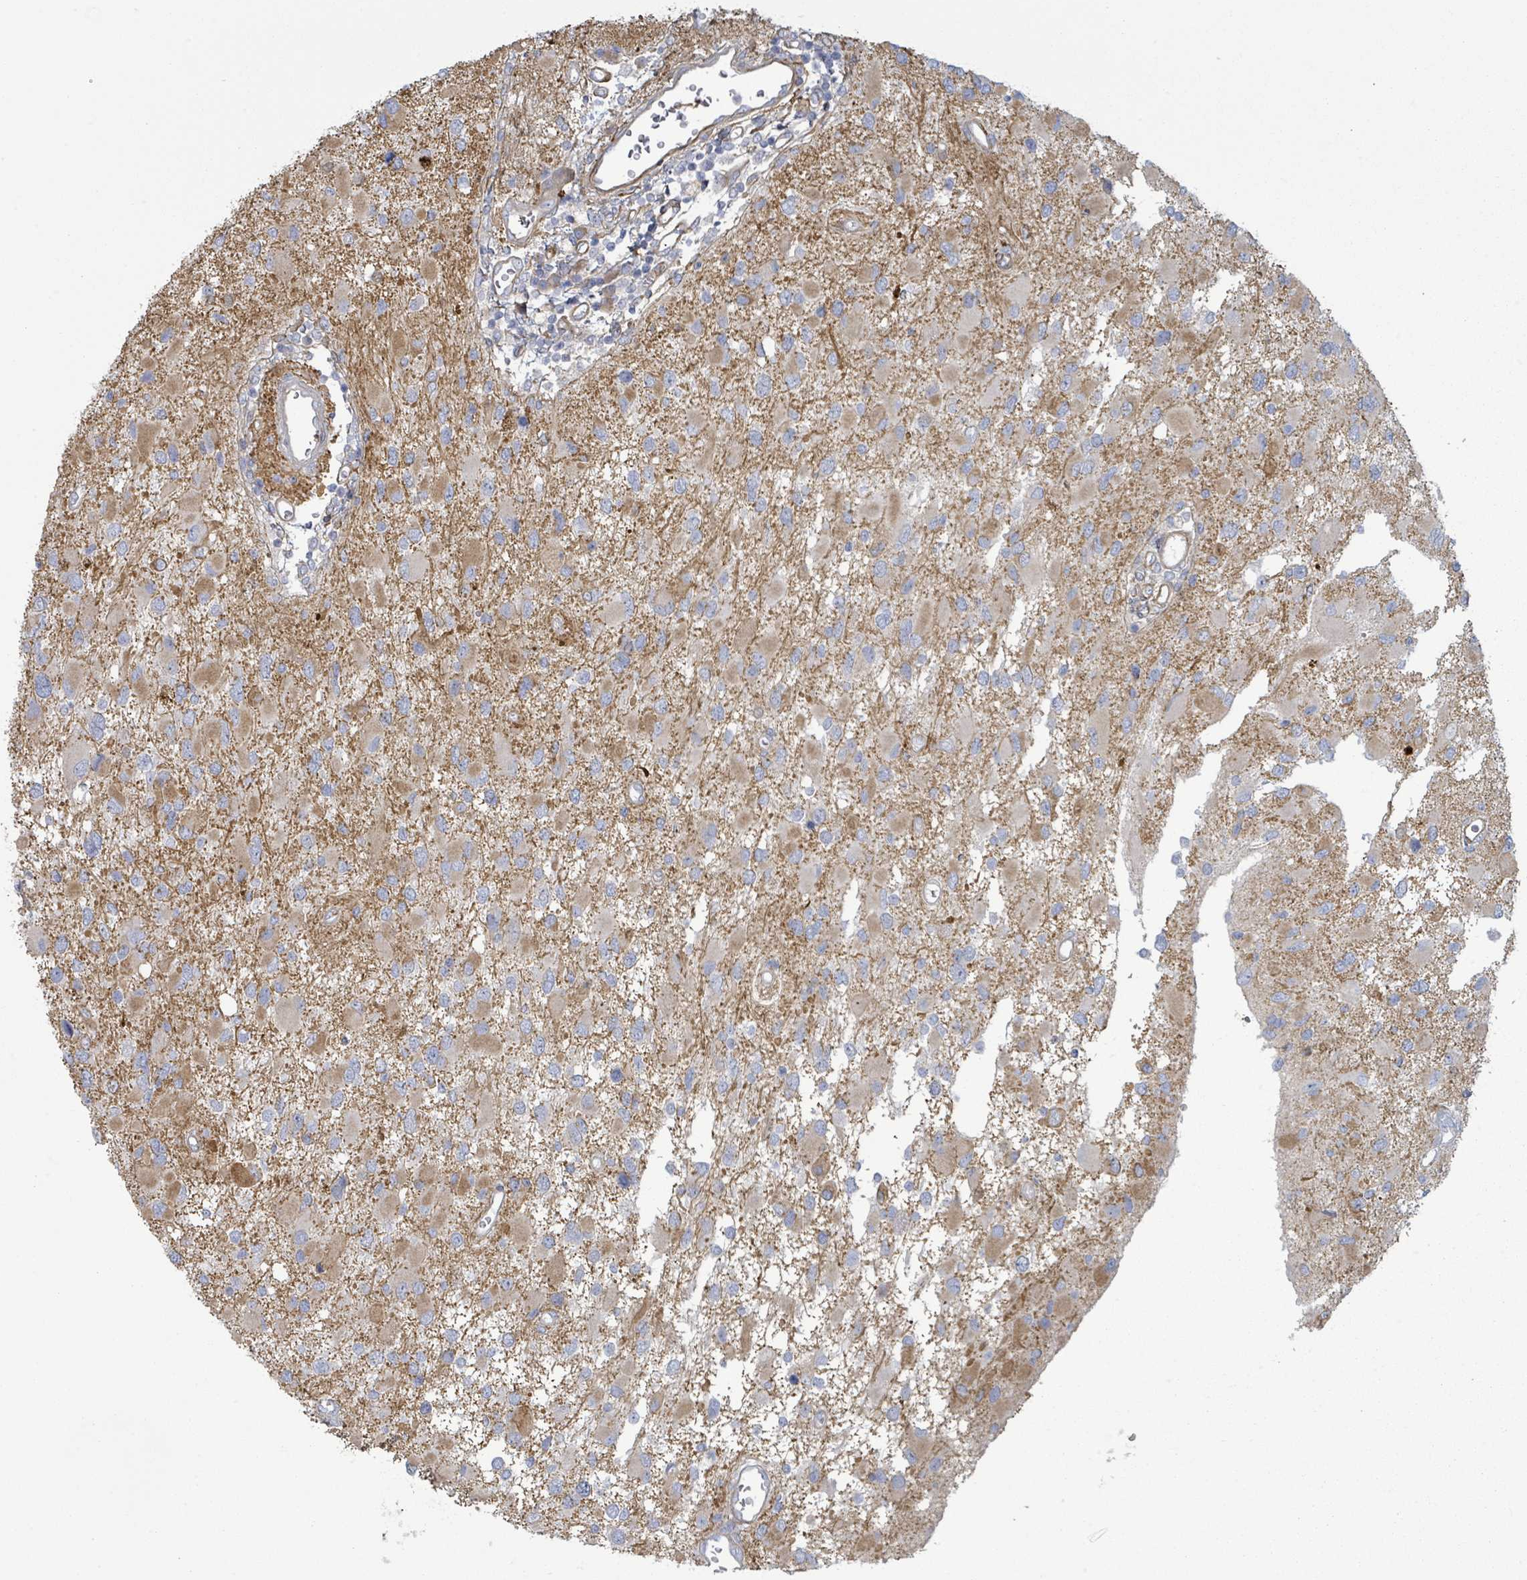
{"staining": {"intensity": "weak", "quantity": "25%-75%", "location": "cytoplasmic/membranous"}, "tissue": "glioma", "cell_type": "Tumor cells", "image_type": "cancer", "snomed": [{"axis": "morphology", "description": "Glioma, malignant, High grade"}, {"axis": "topography", "description": "Brain"}], "caption": "Malignant glioma (high-grade) stained for a protein (brown) reveals weak cytoplasmic/membranous positive positivity in approximately 25%-75% of tumor cells.", "gene": "COL13A1", "patient": {"sex": "male", "age": 53}}